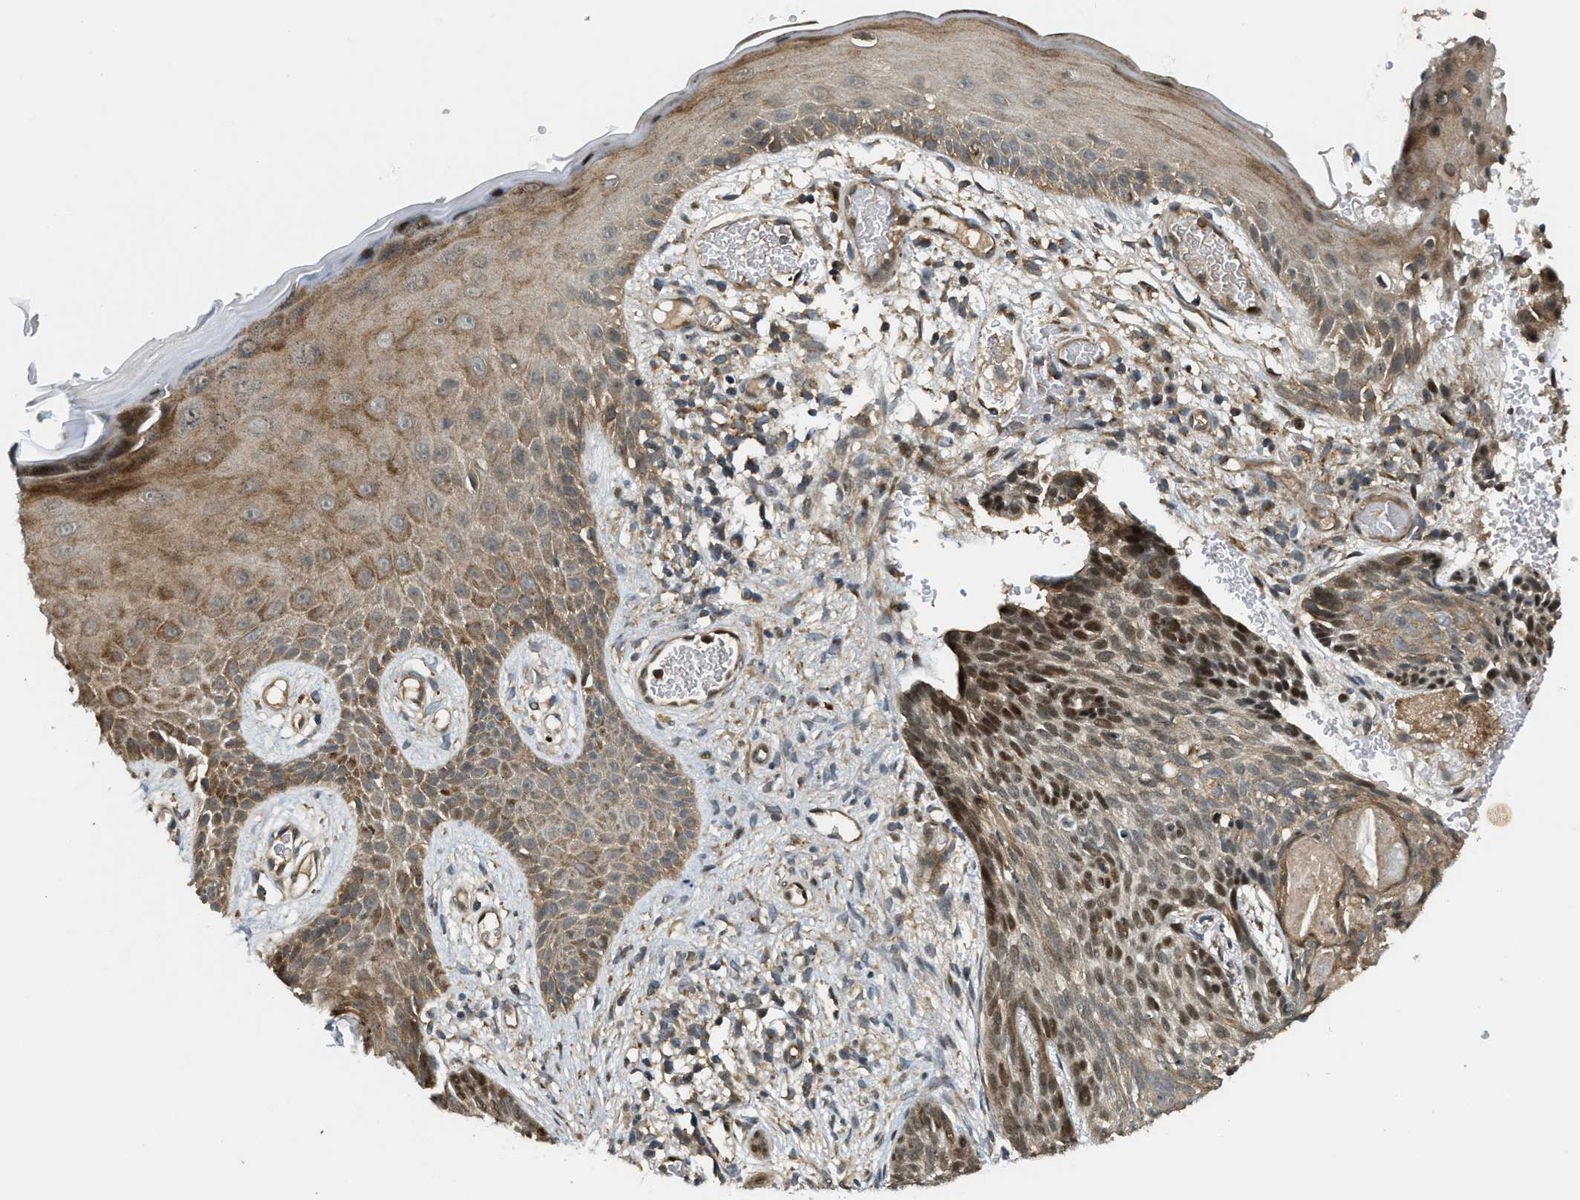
{"staining": {"intensity": "strong", "quantity": "25%-75%", "location": "nuclear"}, "tissue": "skin cancer", "cell_type": "Tumor cells", "image_type": "cancer", "snomed": [{"axis": "morphology", "description": "Basal cell carcinoma"}, {"axis": "topography", "description": "Skin"}], "caption": "Human basal cell carcinoma (skin) stained for a protein (brown) reveals strong nuclear positive positivity in about 25%-75% of tumor cells.", "gene": "TRAPPC14", "patient": {"sex": "female", "age": 59}}